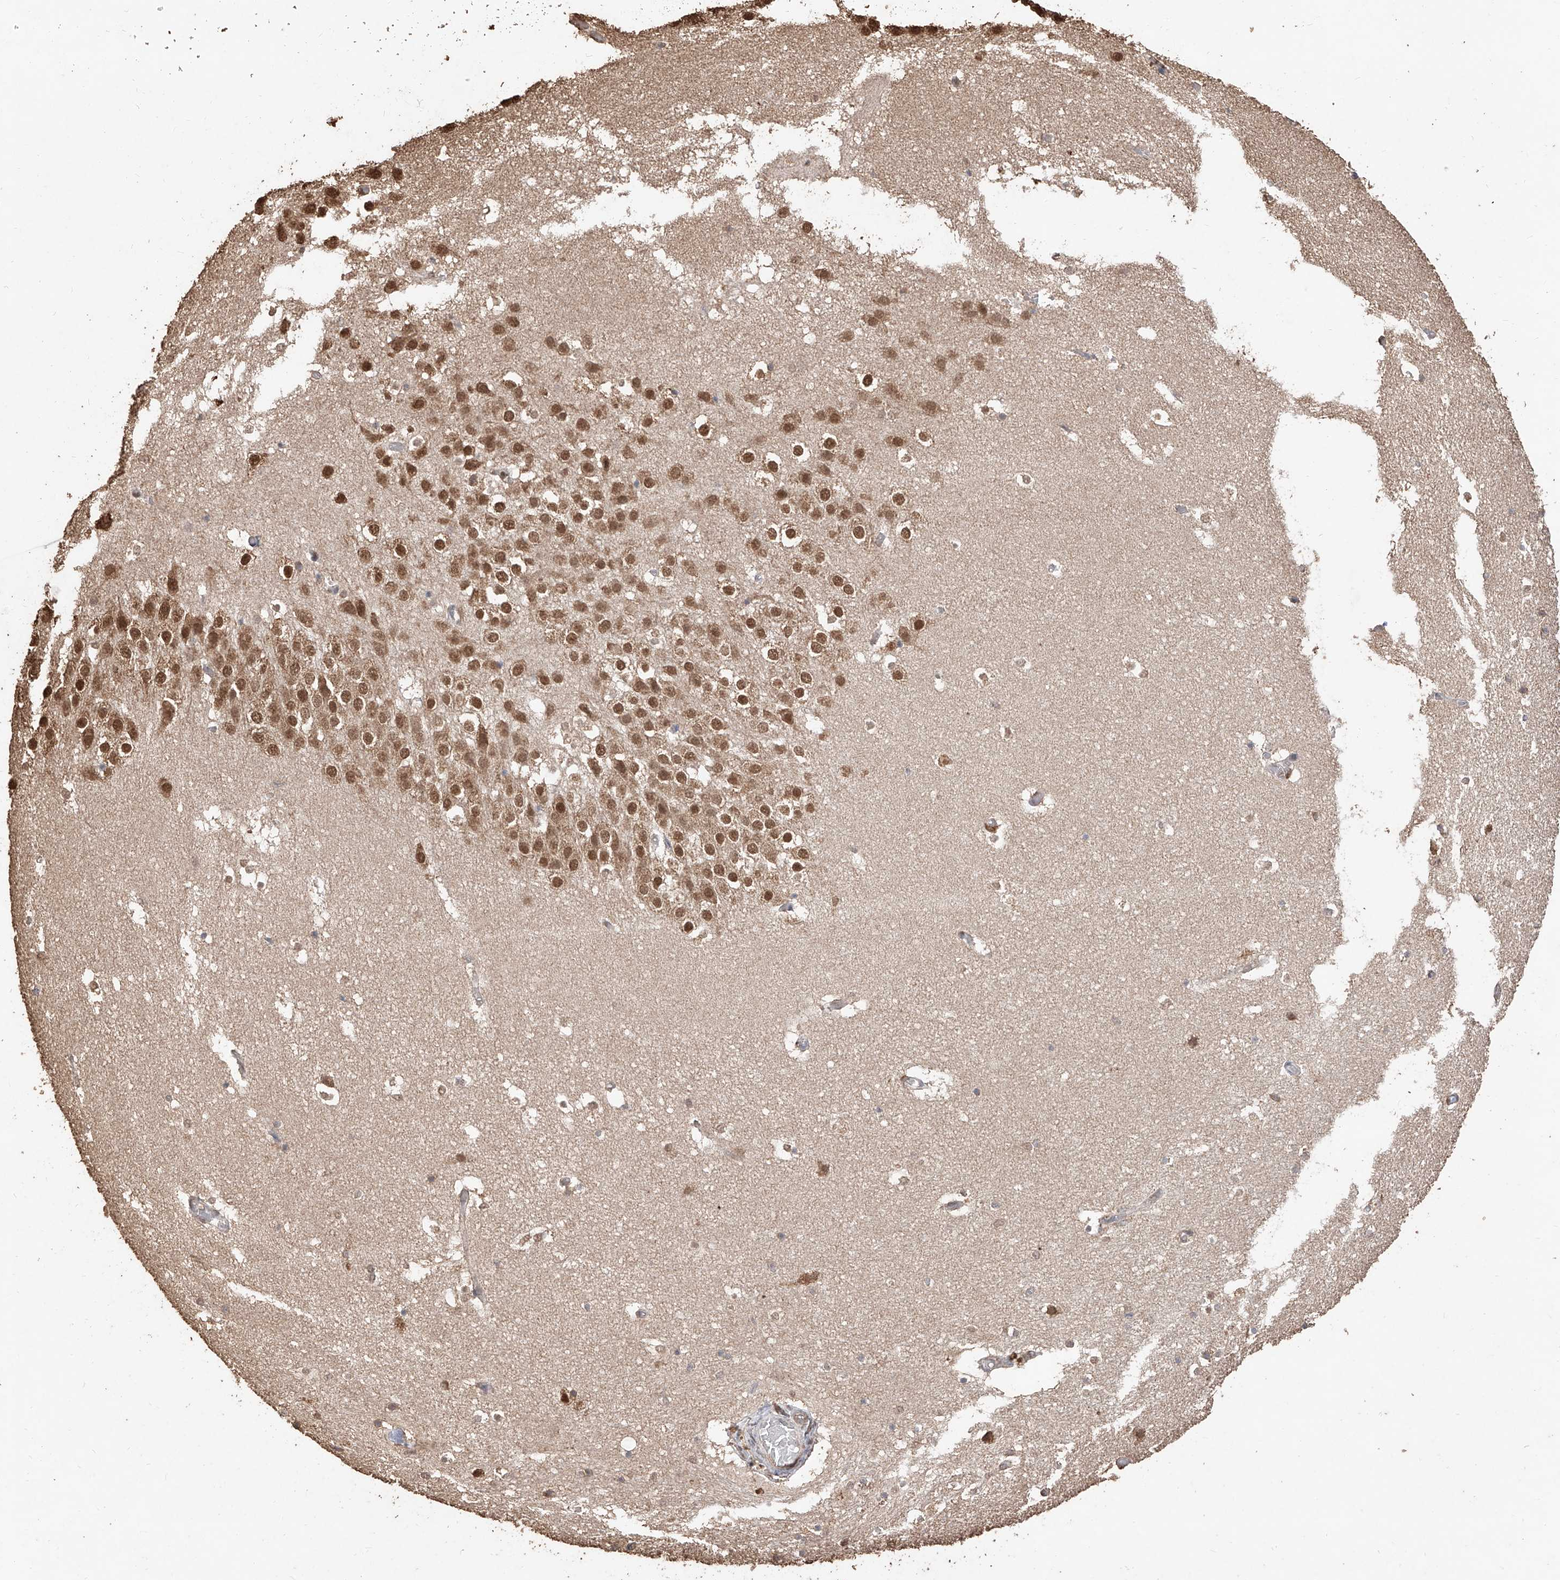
{"staining": {"intensity": "moderate", "quantity": "<25%", "location": "cytoplasmic/membranous,nuclear"}, "tissue": "hippocampus", "cell_type": "Glial cells", "image_type": "normal", "snomed": [{"axis": "morphology", "description": "Normal tissue, NOS"}, {"axis": "topography", "description": "Hippocampus"}], "caption": "Brown immunohistochemical staining in unremarkable human hippocampus reveals moderate cytoplasmic/membranous,nuclear positivity in about <25% of glial cells.", "gene": "ELOVL1", "patient": {"sex": "female", "age": 52}}